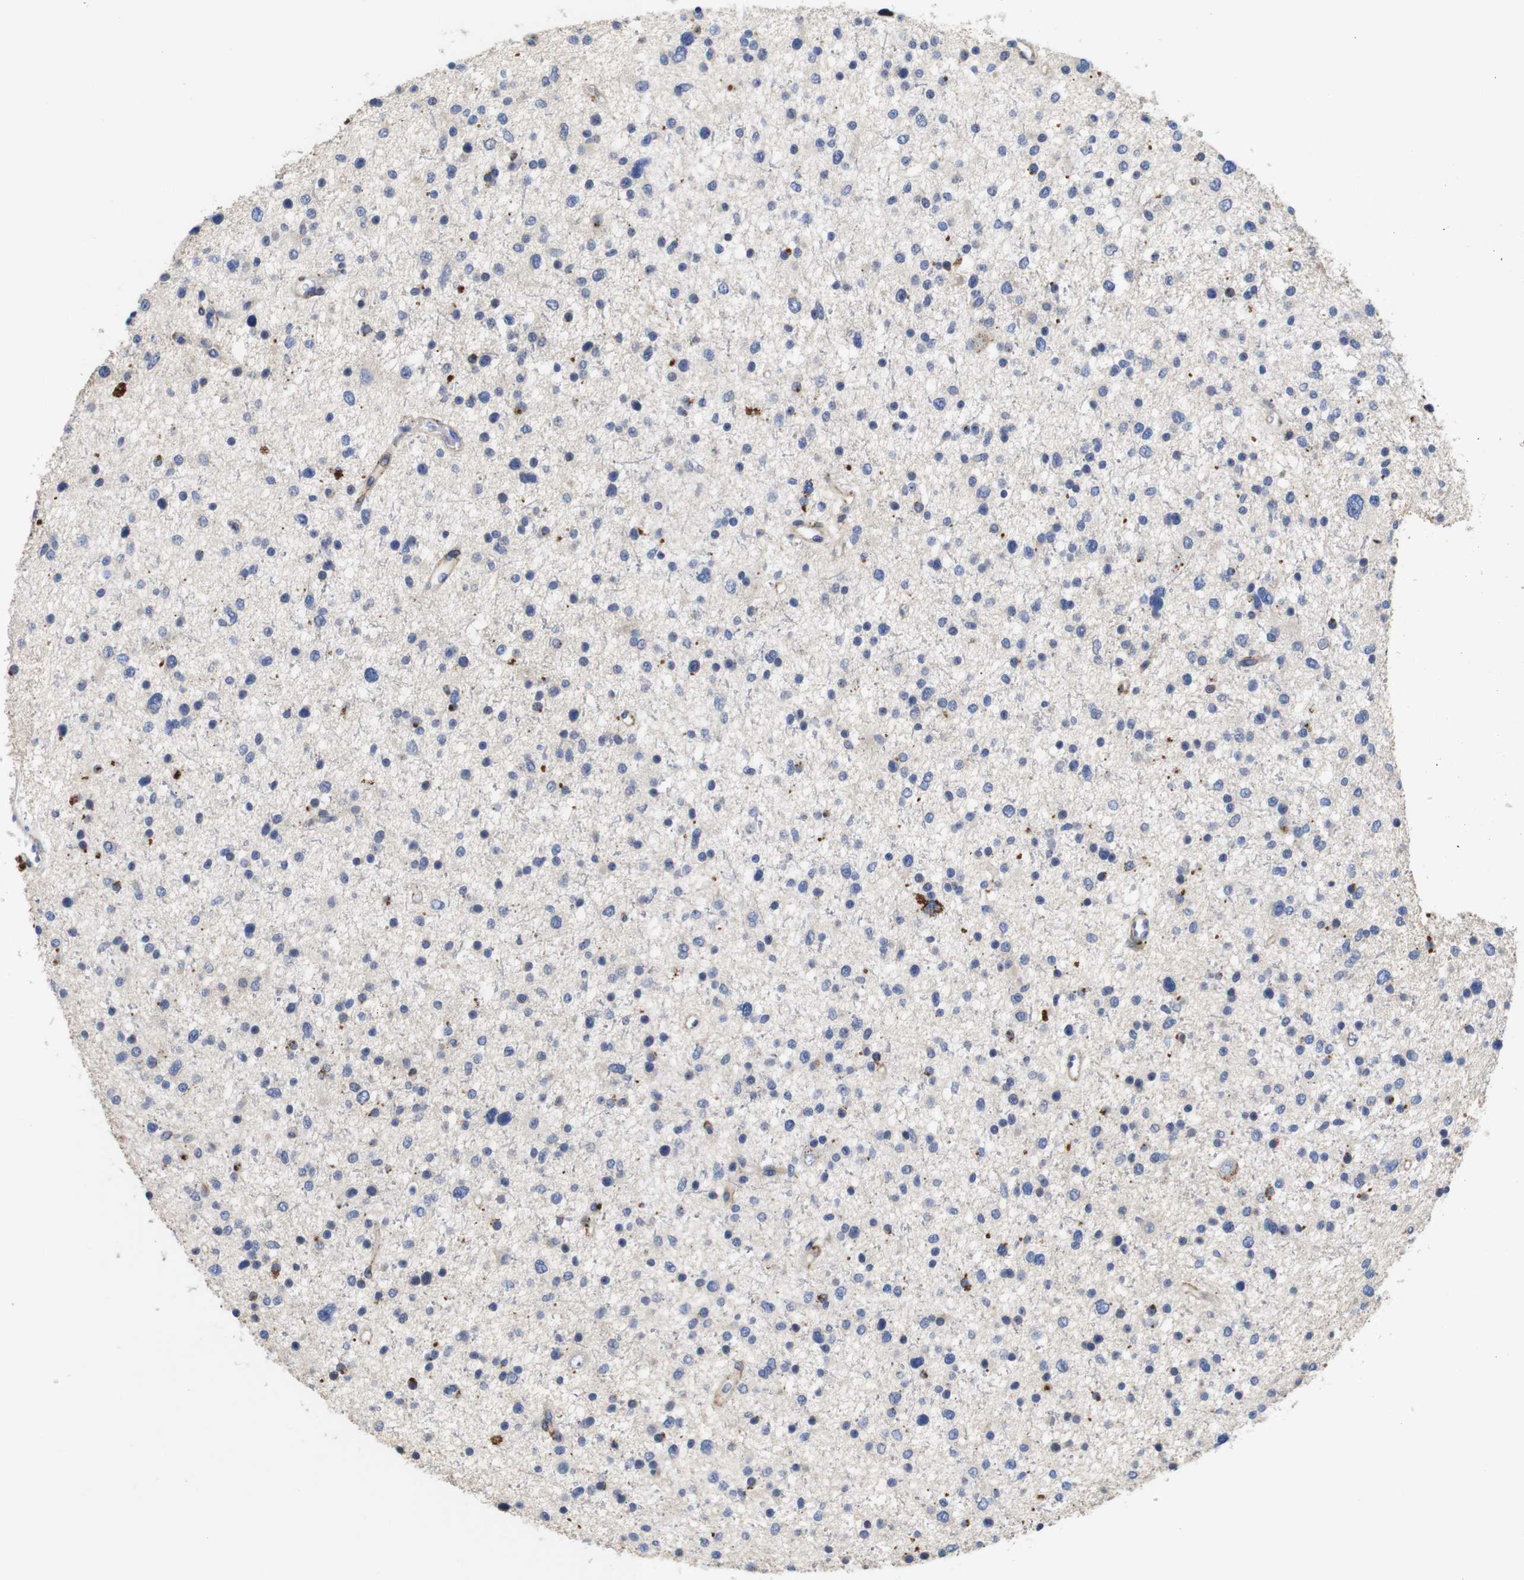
{"staining": {"intensity": "negative", "quantity": "none", "location": "none"}, "tissue": "glioma", "cell_type": "Tumor cells", "image_type": "cancer", "snomed": [{"axis": "morphology", "description": "Glioma, malignant, Low grade"}, {"axis": "topography", "description": "Brain"}], "caption": "DAB (3,3'-diaminobenzidine) immunohistochemical staining of glioma demonstrates no significant expression in tumor cells.", "gene": "SPRY3", "patient": {"sex": "female", "age": 37}}